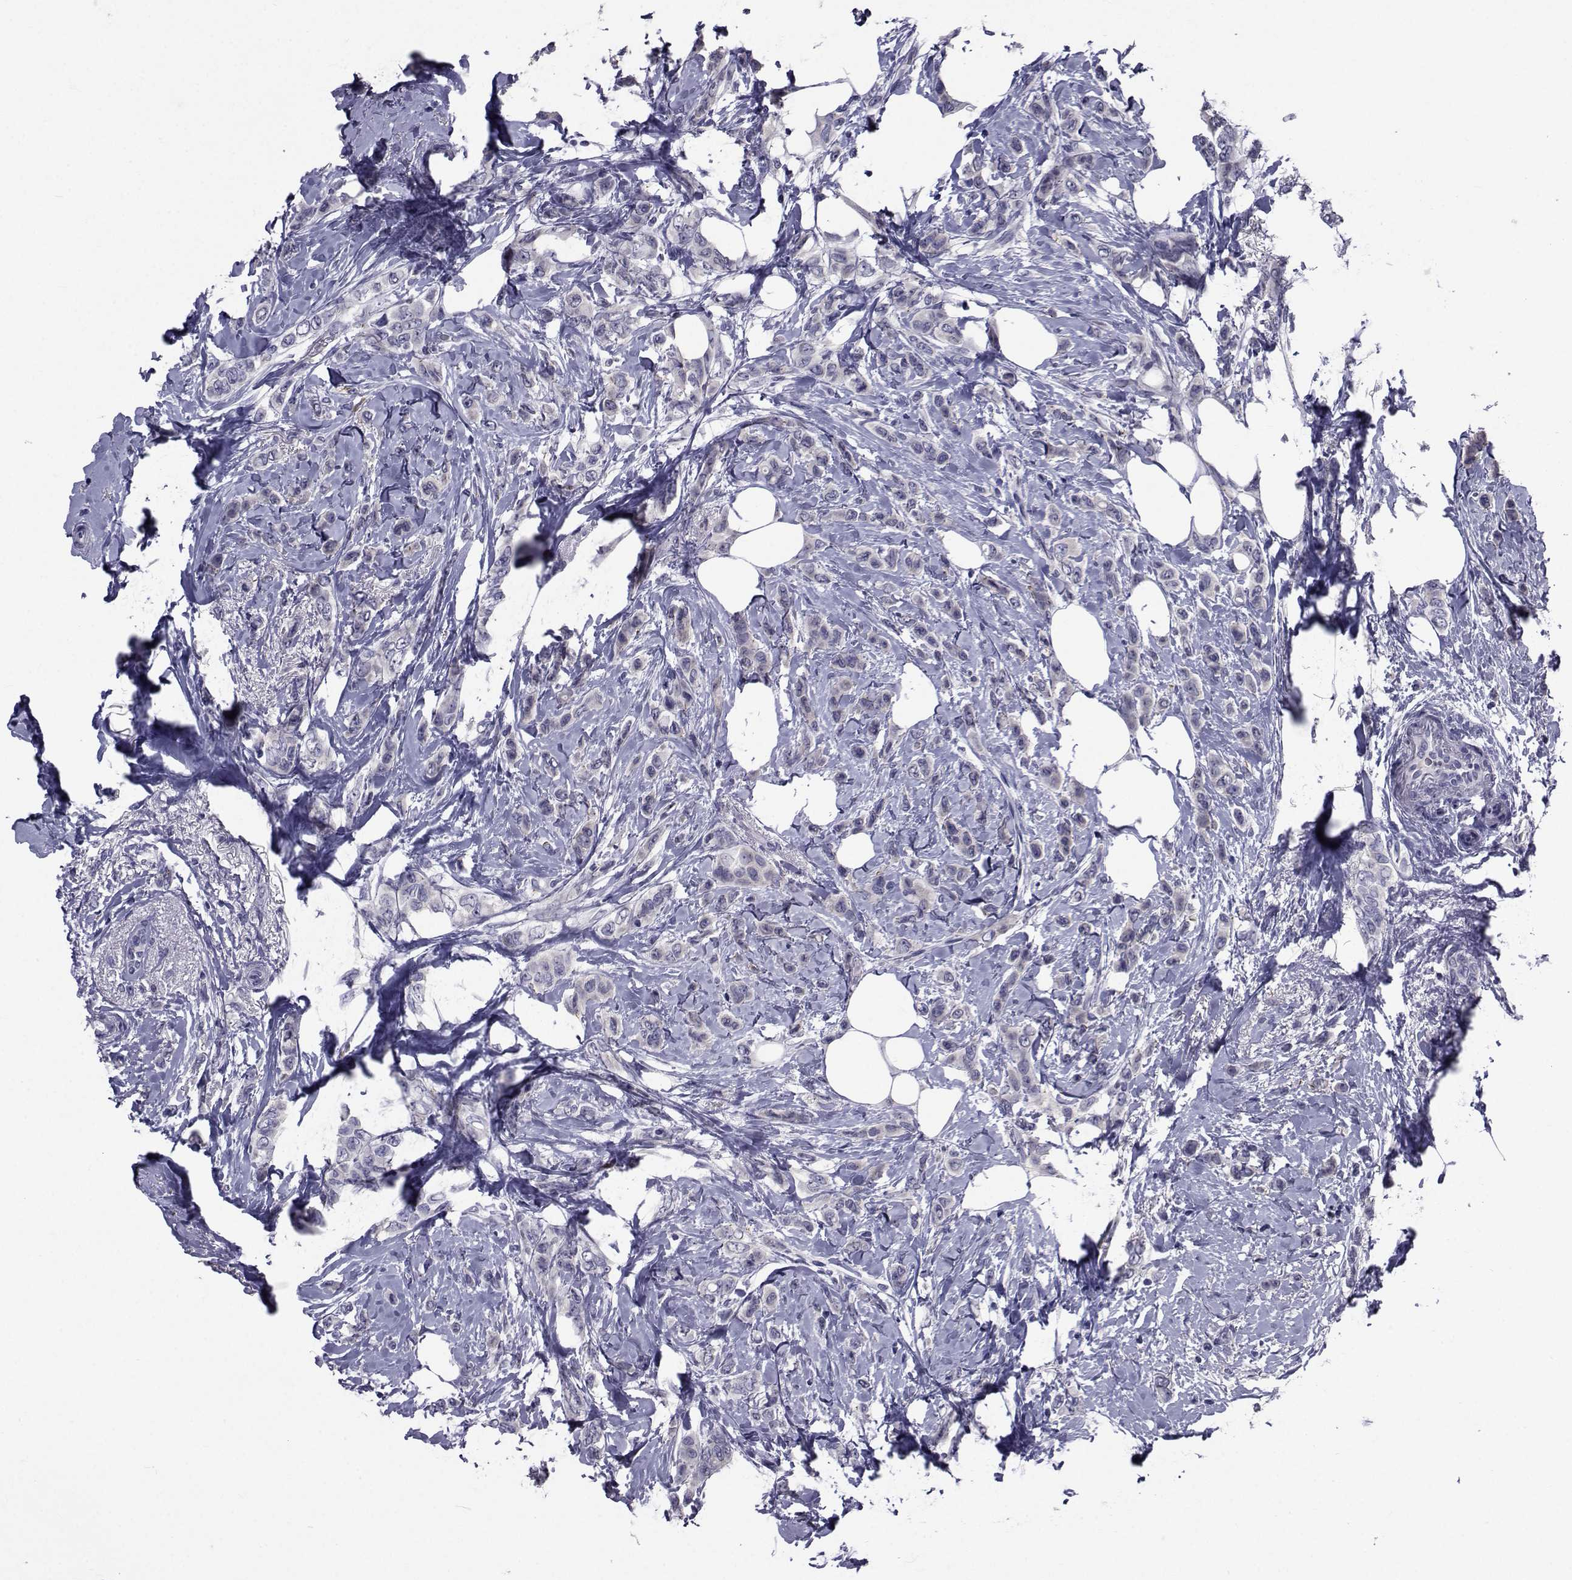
{"staining": {"intensity": "negative", "quantity": "none", "location": "none"}, "tissue": "breast cancer", "cell_type": "Tumor cells", "image_type": "cancer", "snomed": [{"axis": "morphology", "description": "Lobular carcinoma"}, {"axis": "topography", "description": "Breast"}], "caption": "There is no significant positivity in tumor cells of breast cancer.", "gene": "SEMA5B", "patient": {"sex": "female", "age": 66}}